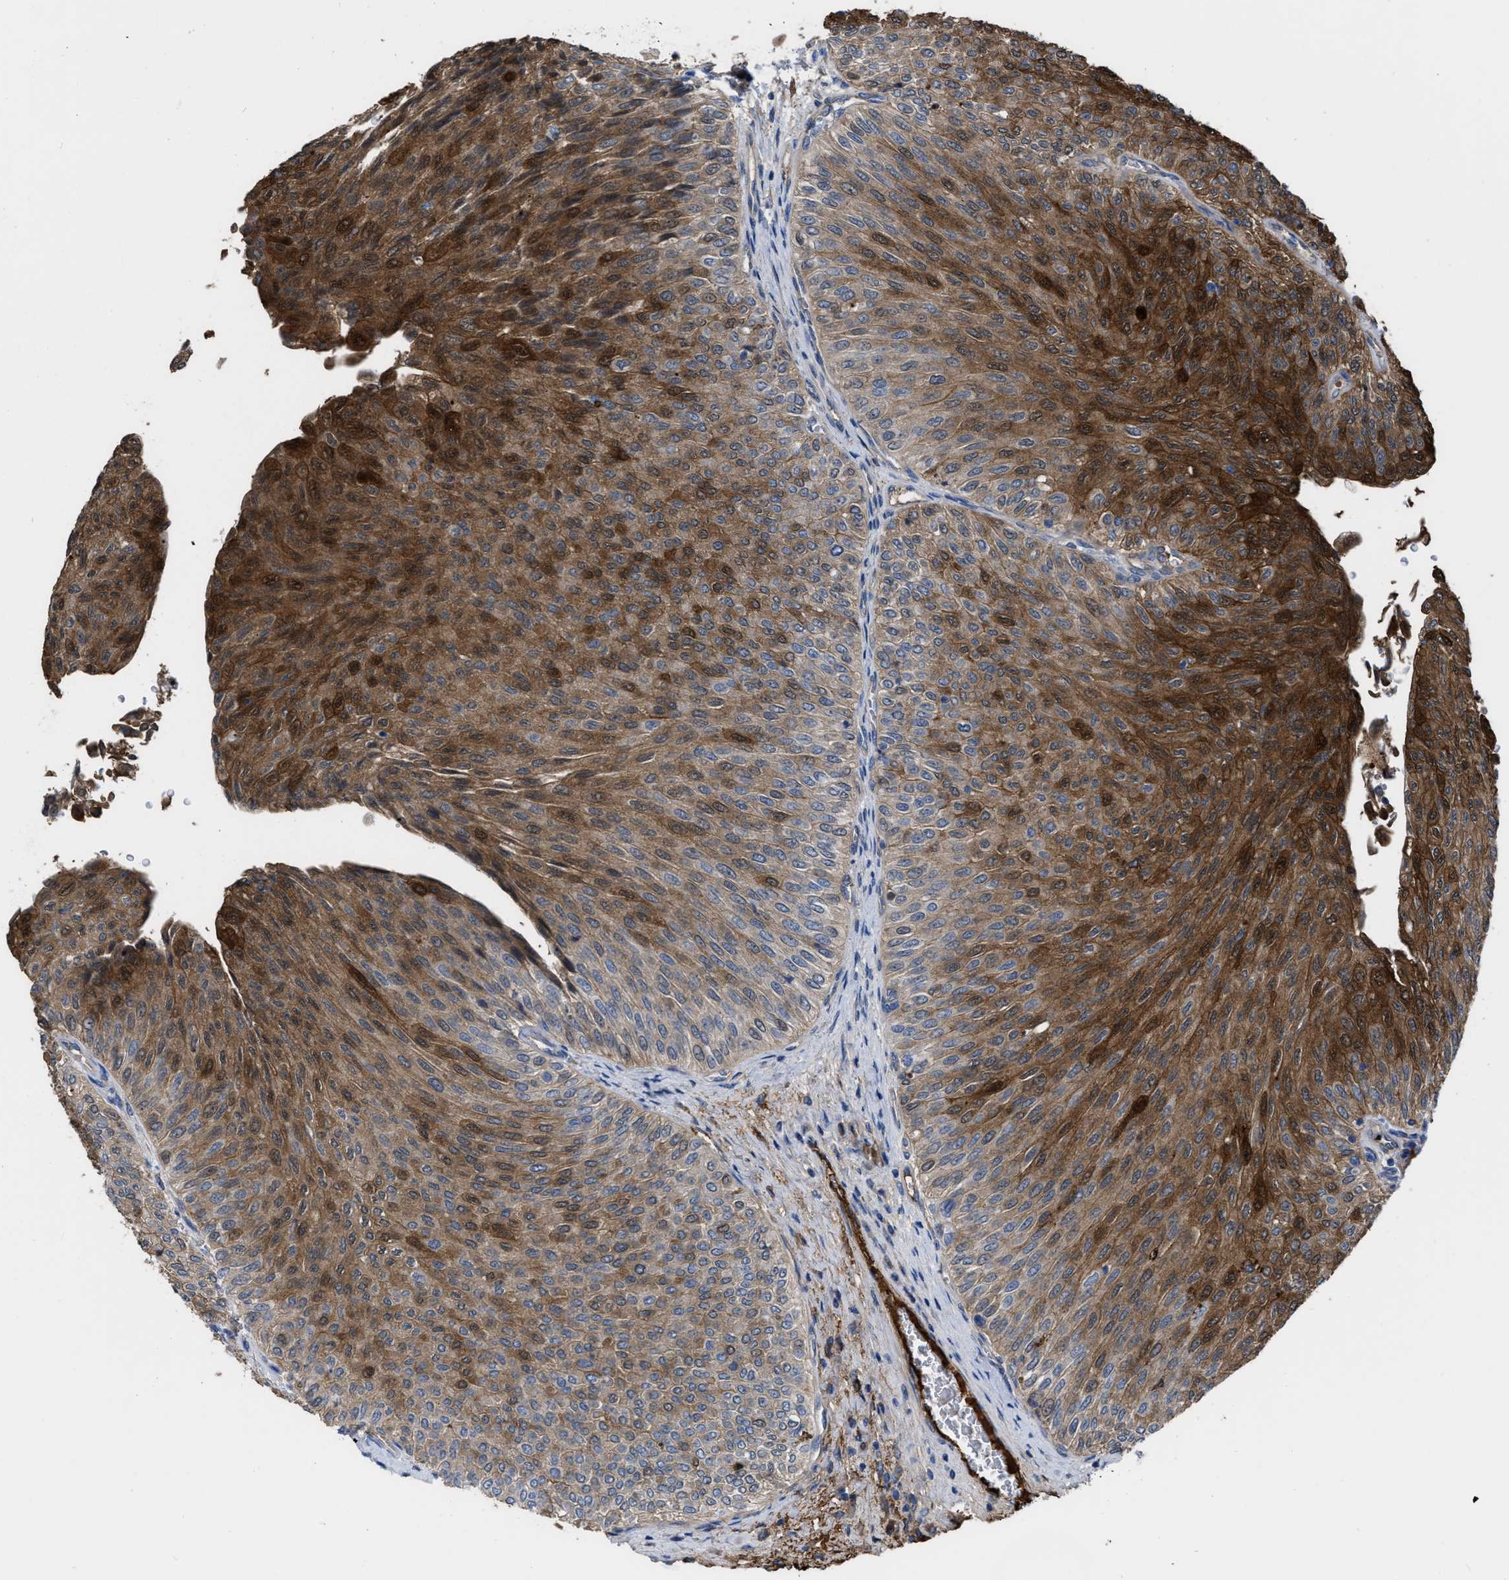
{"staining": {"intensity": "moderate", "quantity": ">75%", "location": "cytoplasmic/membranous,nuclear"}, "tissue": "urothelial cancer", "cell_type": "Tumor cells", "image_type": "cancer", "snomed": [{"axis": "morphology", "description": "Urothelial carcinoma, Low grade"}, {"axis": "topography", "description": "Urinary bladder"}], "caption": "Urothelial cancer stained with DAB immunohistochemistry (IHC) displays medium levels of moderate cytoplasmic/membranous and nuclear expression in approximately >75% of tumor cells.", "gene": "TRIOBP", "patient": {"sex": "male", "age": 78}}